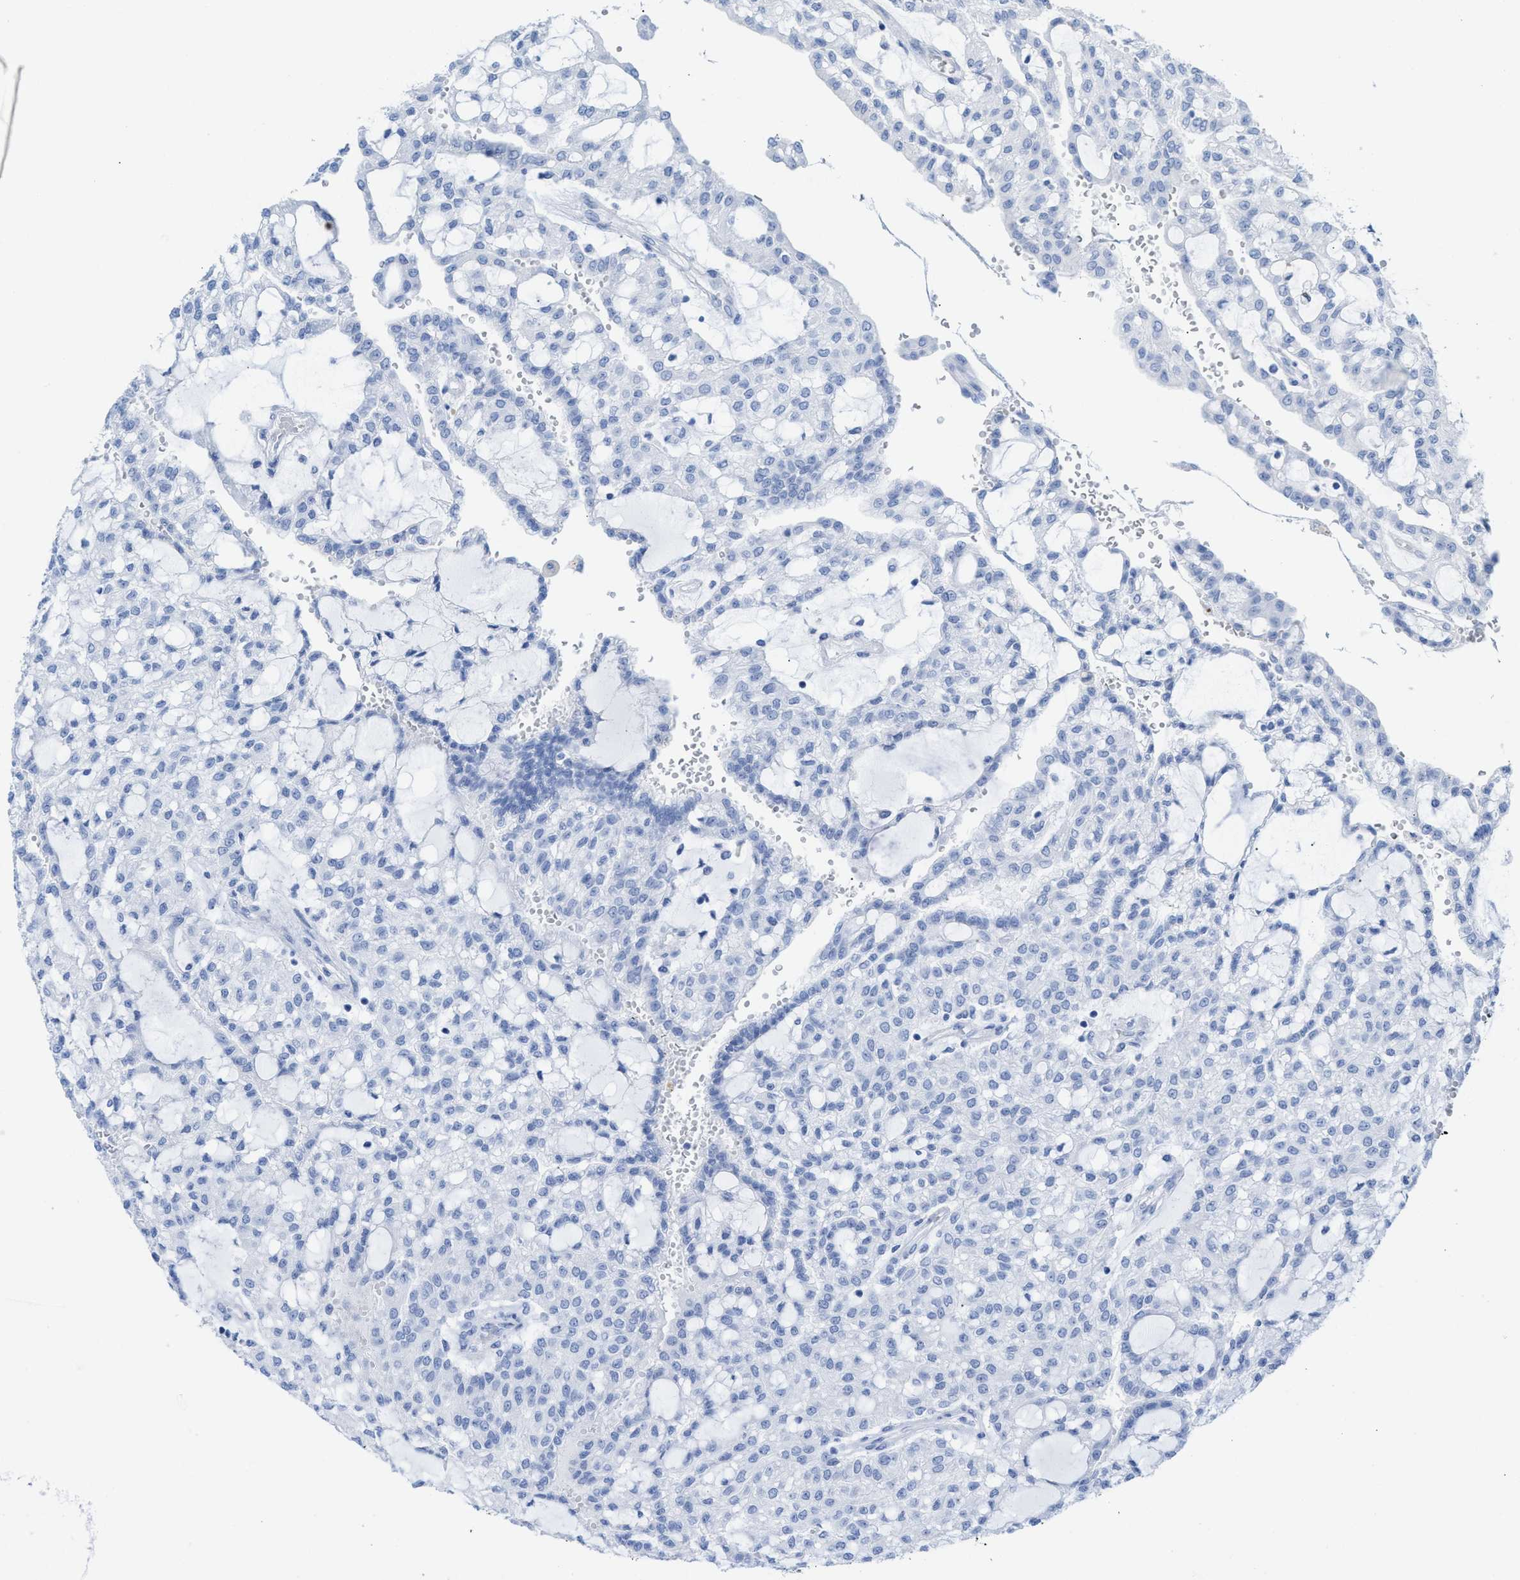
{"staining": {"intensity": "negative", "quantity": "none", "location": "none"}, "tissue": "renal cancer", "cell_type": "Tumor cells", "image_type": "cancer", "snomed": [{"axis": "morphology", "description": "Adenocarcinoma, NOS"}, {"axis": "topography", "description": "Kidney"}], "caption": "DAB (3,3'-diaminobenzidine) immunohistochemical staining of human renal cancer reveals no significant staining in tumor cells. Nuclei are stained in blue.", "gene": "CPA1", "patient": {"sex": "male", "age": 63}}